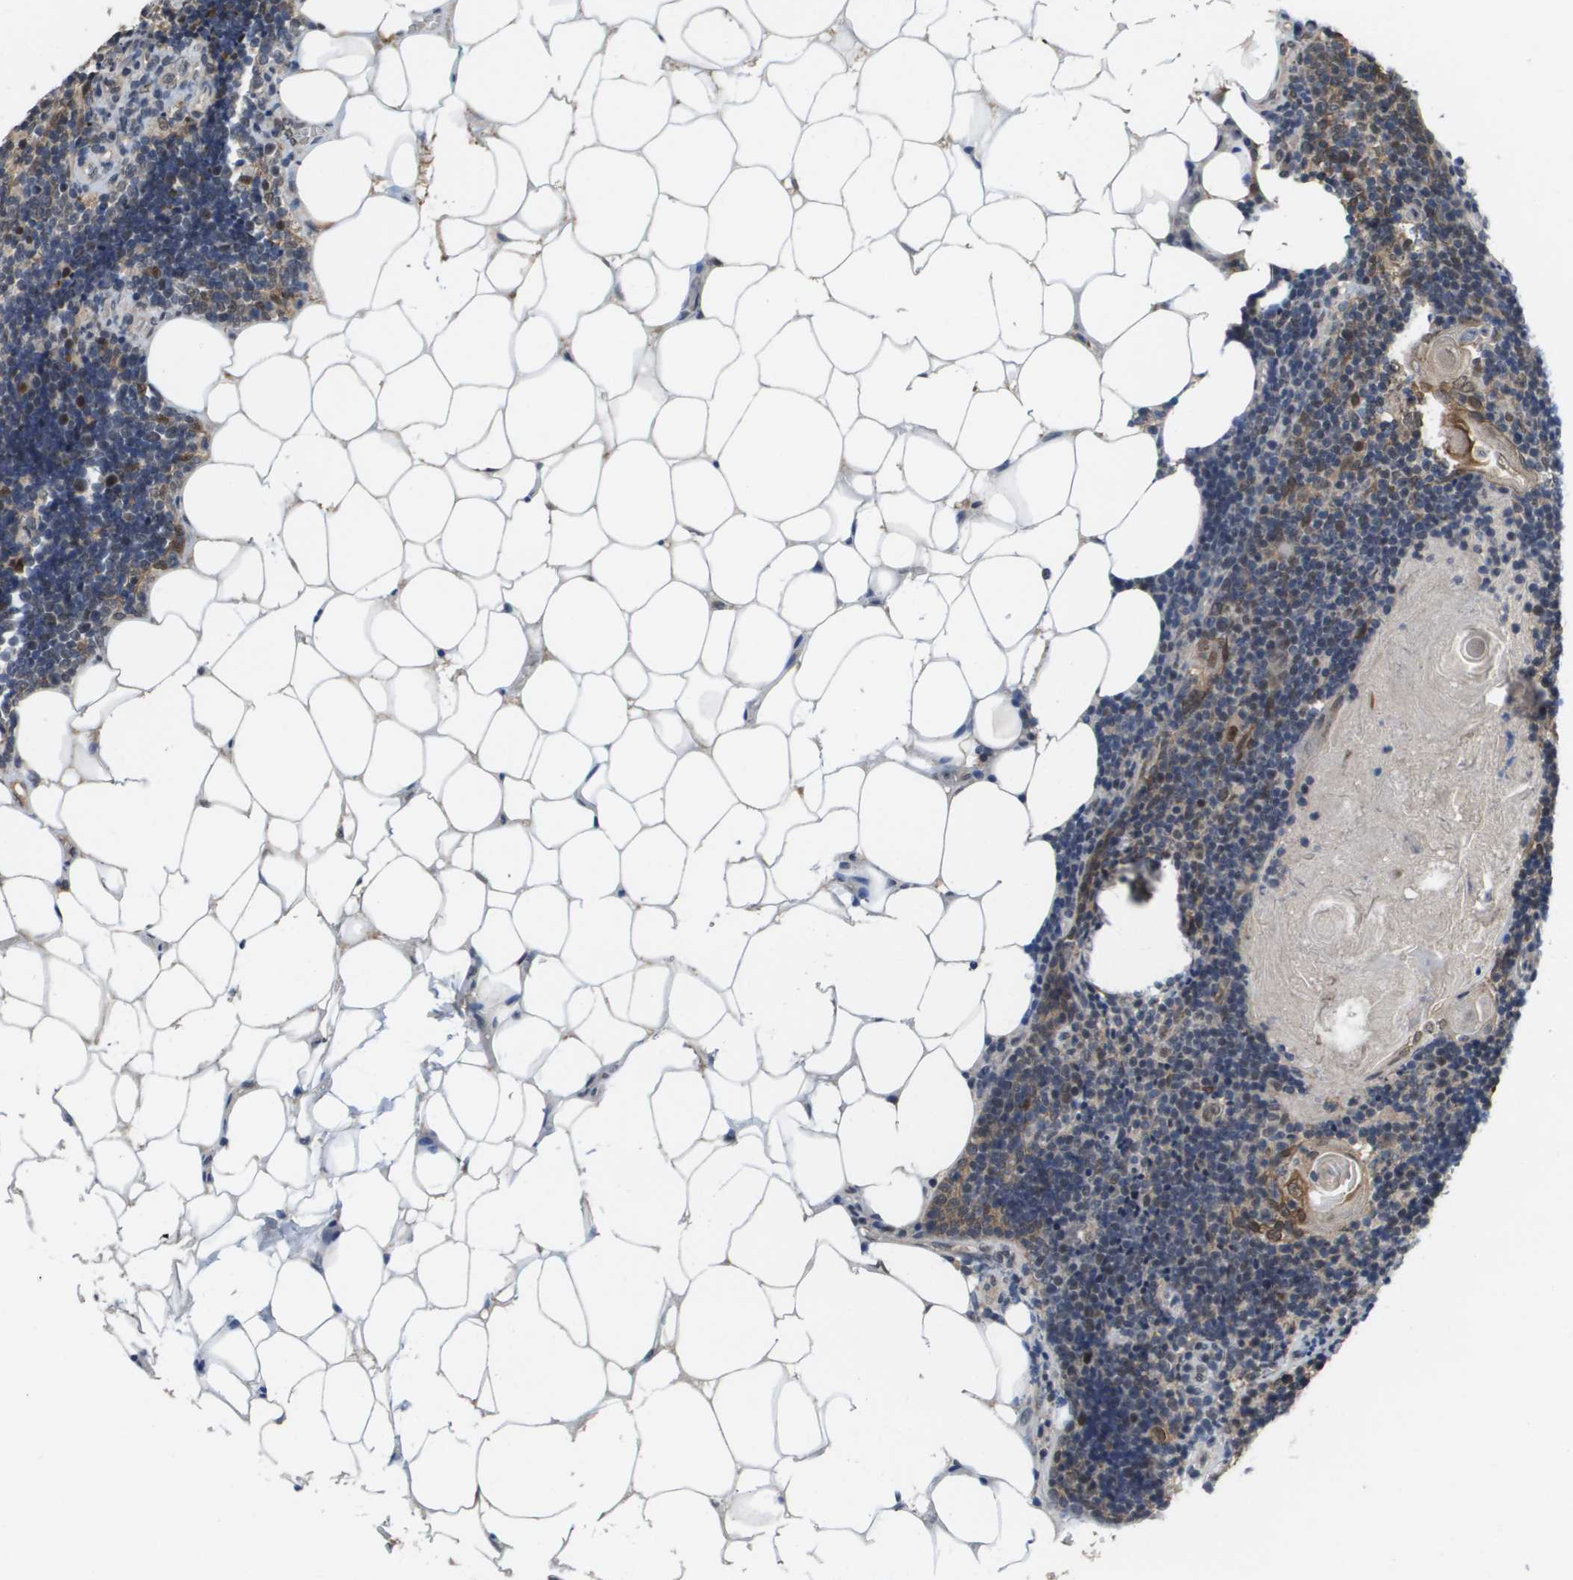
{"staining": {"intensity": "weak", "quantity": "25%-75%", "location": "nuclear"}, "tissue": "lymph node", "cell_type": "Germinal center cells", "image_type": "normal", "snomed": [{"axis": "morphology", "description": "Normal tissue, NOS"}, {"axis": "topography", "description": "Lymph node"}], "caption": "Lymph node stained with DAB IHC demonstrates low levels of weak nuclear staining in approximately 25%-75% of germinal center cells. The staining is performed using DAB brown chromogen to label protein expression. The nuclei are counter-stained blue using hematoxylin.", "gene": "AMBRA1", "patient": {"sex": "male", "age": 33}}